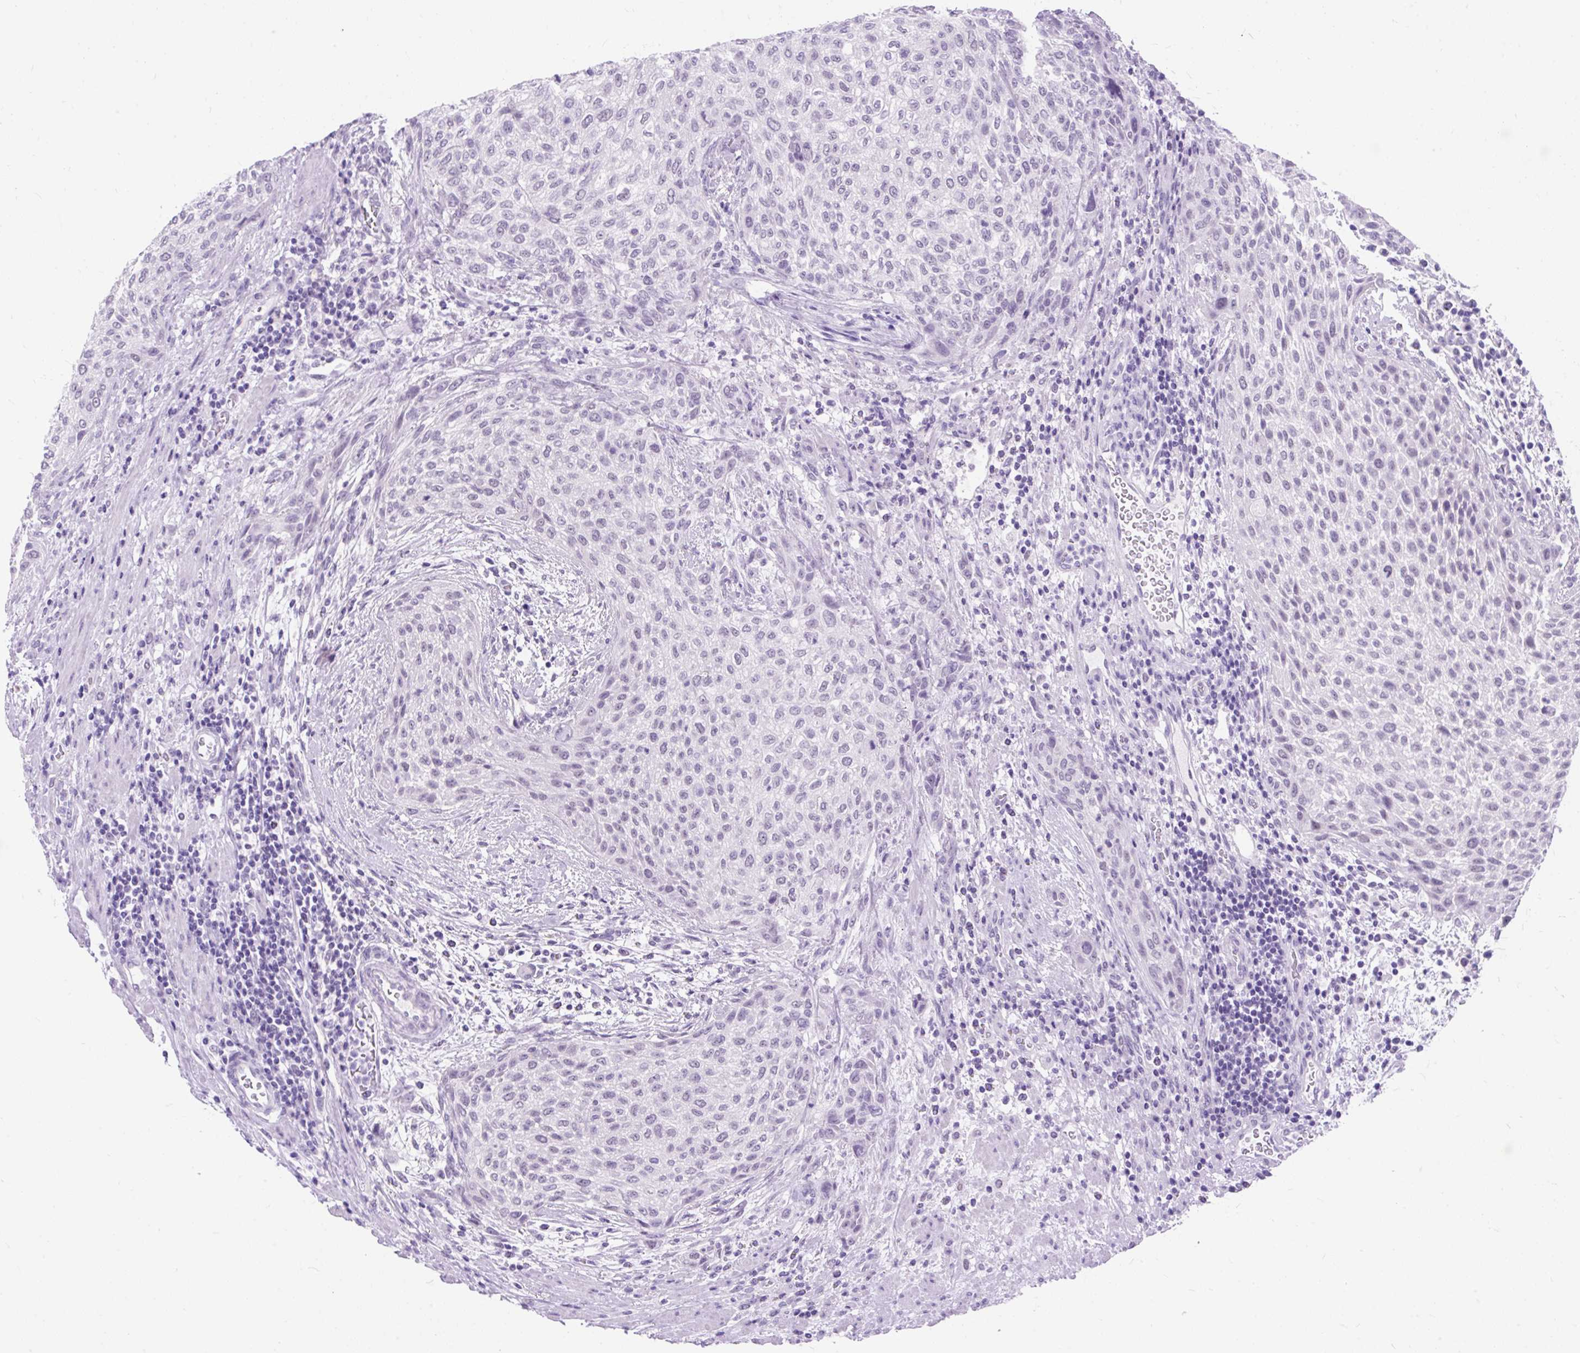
{"staining": {"intensity": "negative", "quantity": "none", "location": "none"}, "tissue": "urothelial cancer", "cell_type": "Tumor cells", "image_type": "cancer", "snomed": [{"axis": "morphology", "description": "Urothelial carcinoma, High grade"}, {"axis": "topography", "description": "Urinary bladder"}], "caption": "The micrograph displays no significant staining in tumor cells of urothelial cancer.", "gene": "SCGB1A1", "patient": {"sex": "male", "age": 35}}